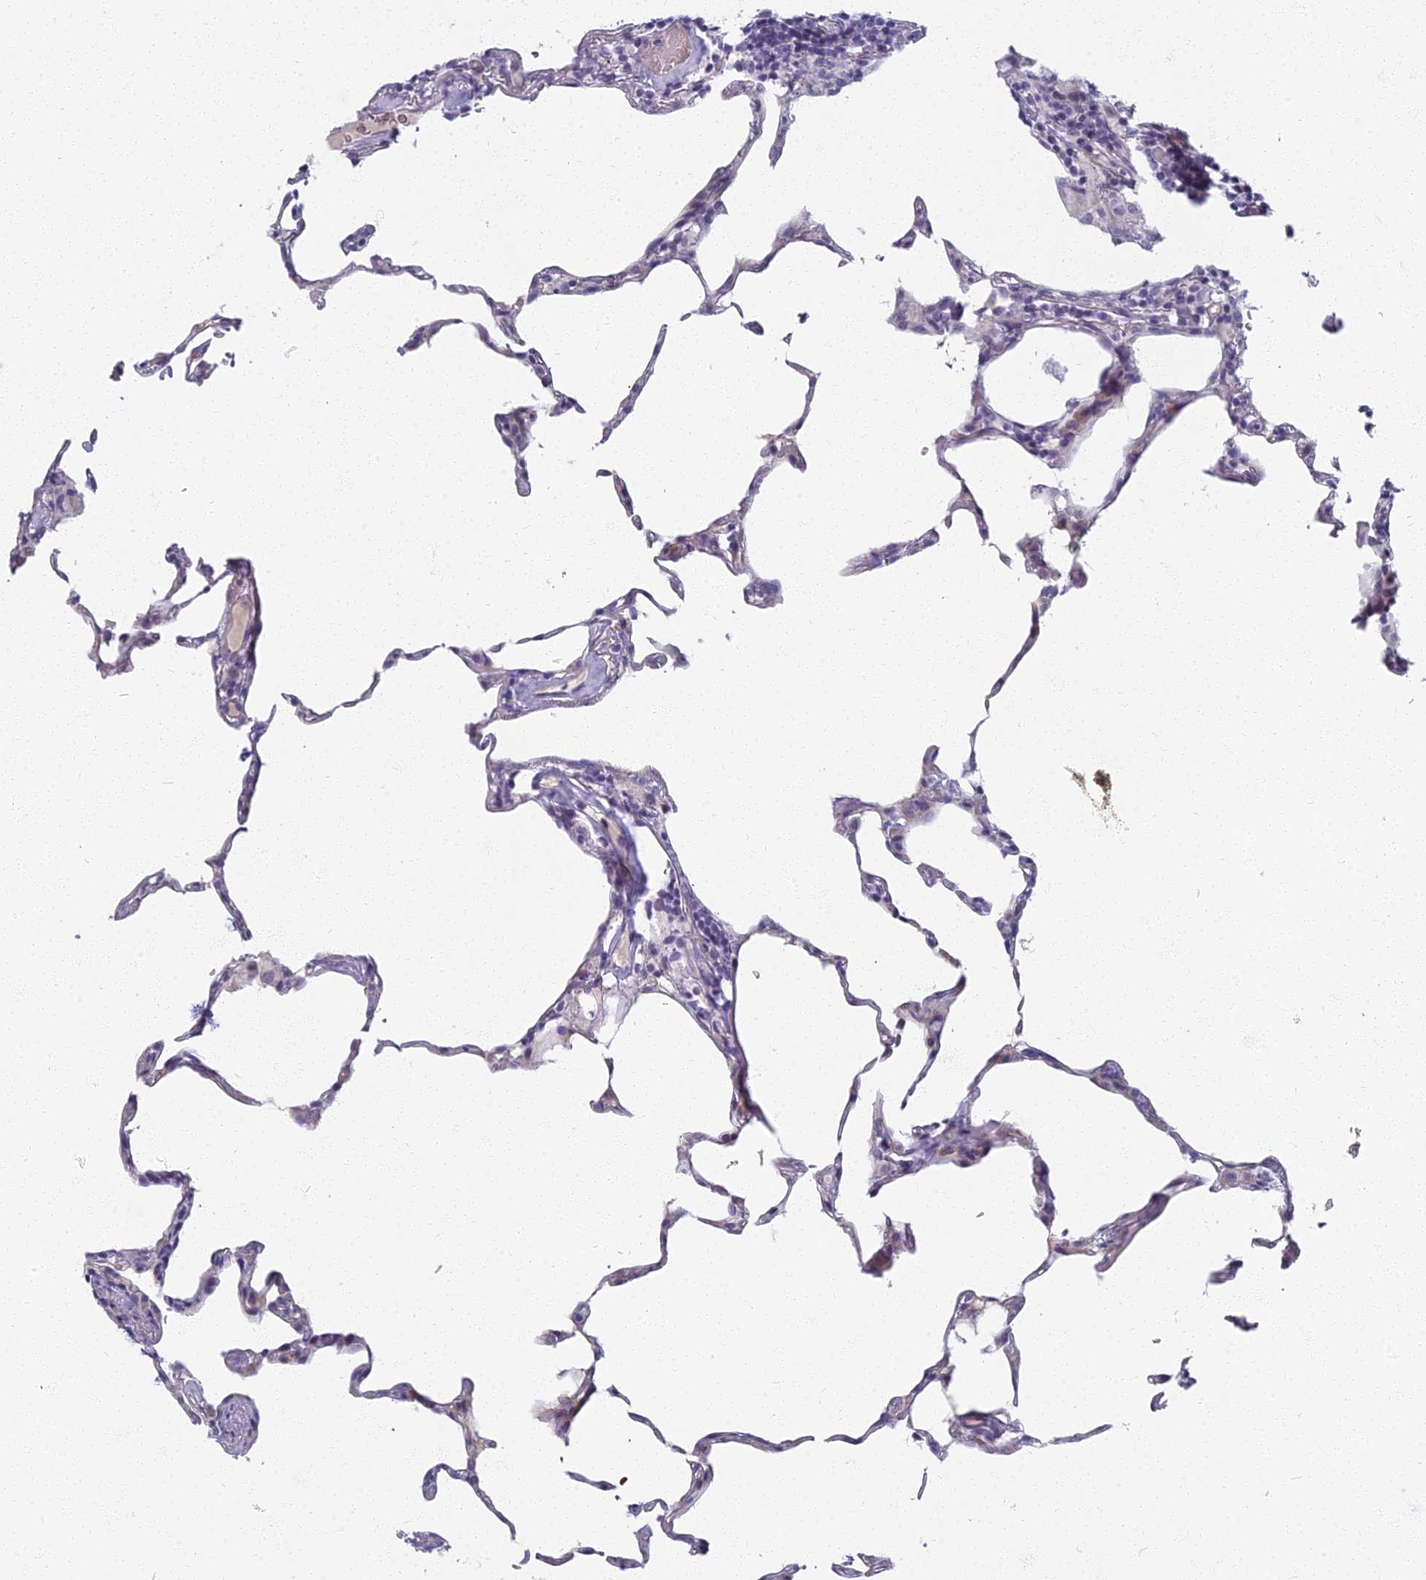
{"staining": {"intensity": "negative", "quantity": "none", "location": "none"}, "tissue": "lung", "cell_type": "Alveolar cells", "image_type": "normal", "snomed": [{"axis": "morphology", "description": "Normal tissue, NOS"}, {"axis": "topography", "description": "Lung"}], "caption": "Alveolar cells show no significant positivity in benign lung. Brightfield microscopy of immunohistochemistry stained with DAB (brown) and hematoxylin (blue), captured at high magnification.", "gene": "ARL15", "patient": {"sex": "female", "age": 57}}